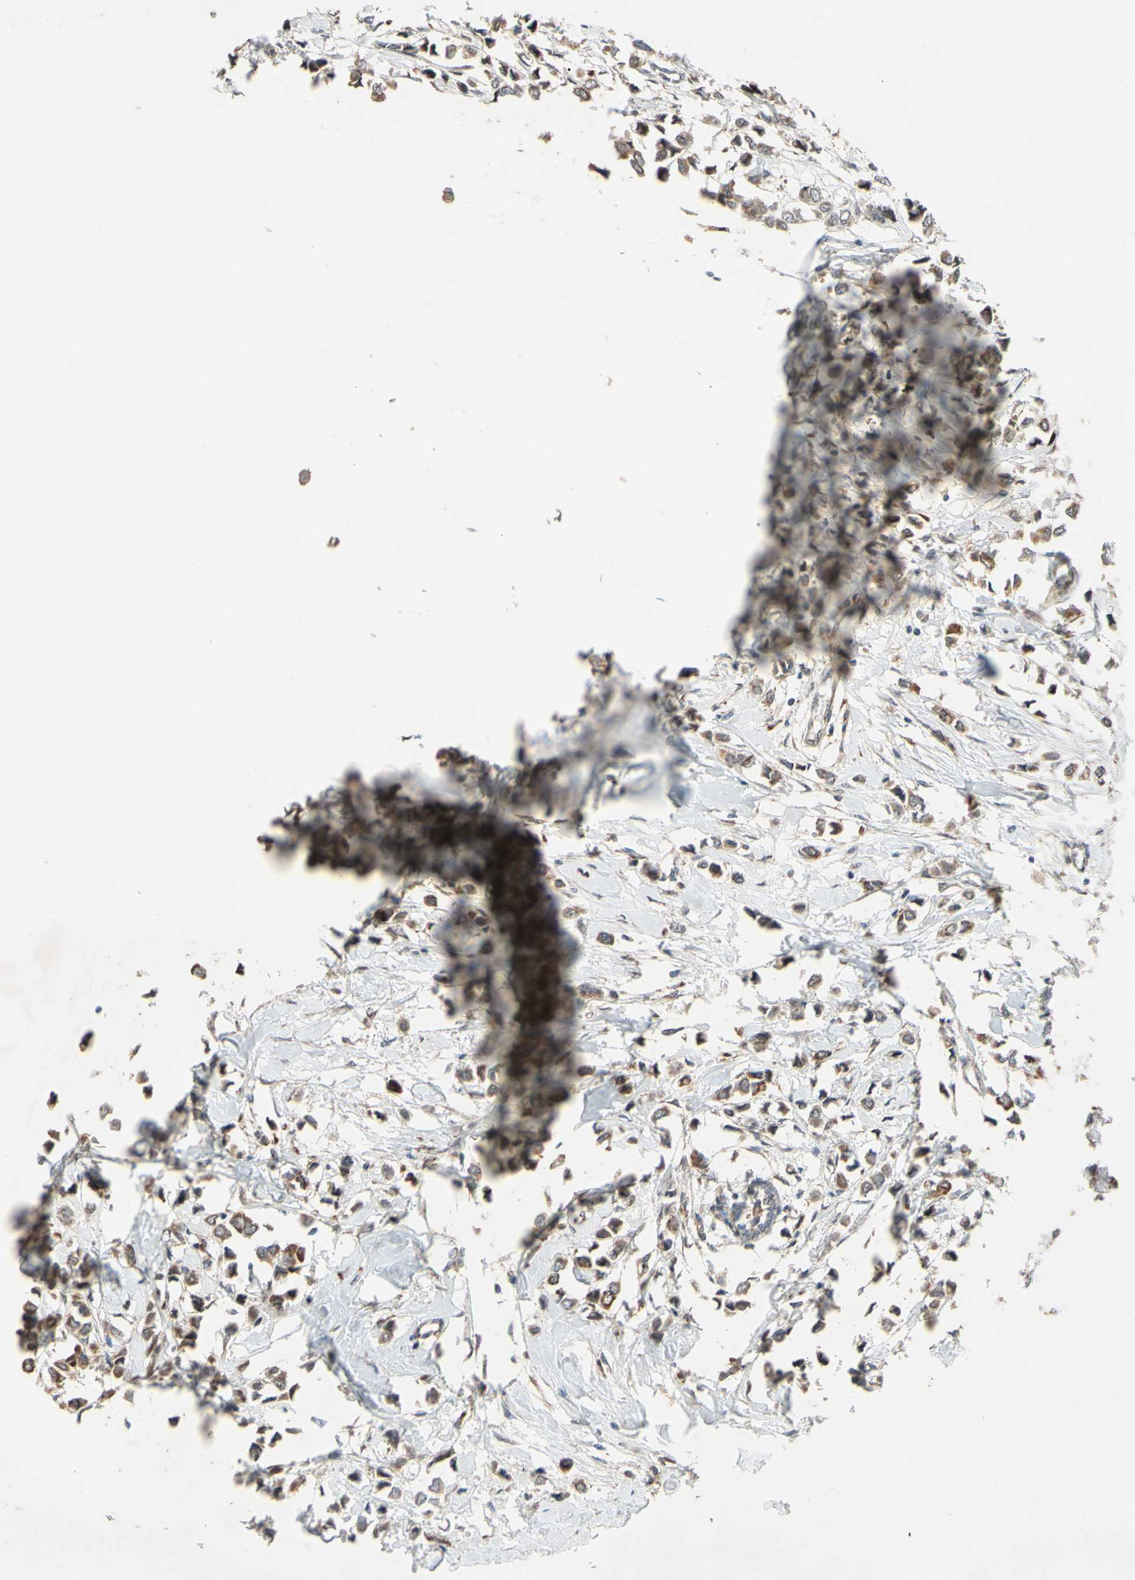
{"staining": {"intensity": "moderate", "quantity": ">75%", "location": "cytoplasmic/membranous"}, "tissue": "breast cancer", "cell_type": "Tumor cells", "image_type": "cancer", "snomed": [{"axis": "morphology", "description": "Lobular carcinoma"}, {"axis": "topography", "description": "Breast"}], "caption": "Immunohistochemical staining of human breast cancer displays moderate cytoplasmic/membranous protein expression in about >75% of tumor cells.", "gene": "CD164", "patient": {"sex": "female", "age": 51}}